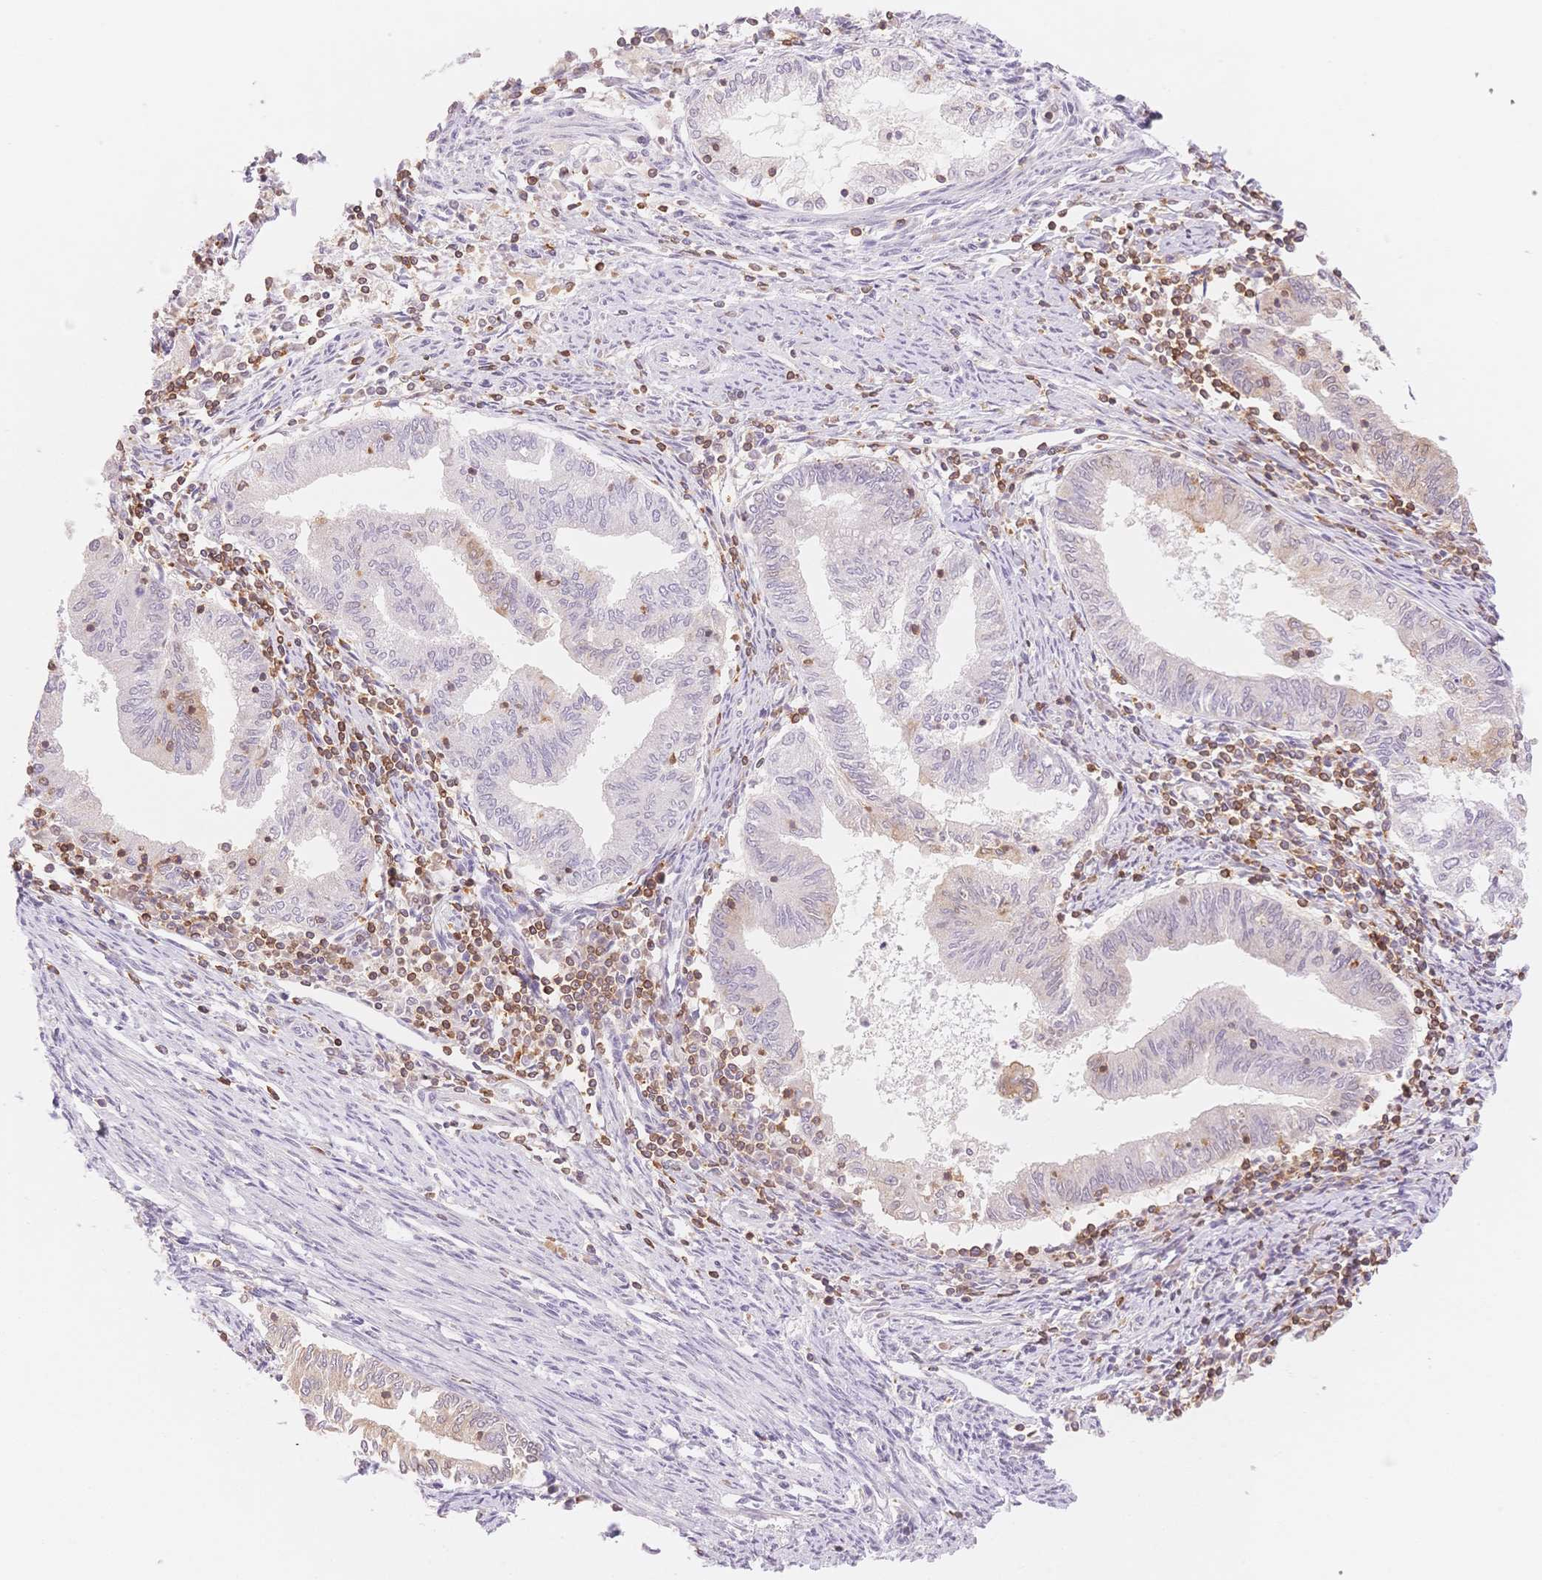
{"staining": {"intensity": "weak", "quantity": "<25%", "location": "cytoplasmic/membranous"}, "tissue": "endometrial cancer", "cell_type": "Tumor cells", "image_type": "cancer", "snomed": [{"axis": "morphology", "description": "Adenocarcinoma, NOS"}, {"axis": "topography", "description": "Endometrium"}], "caption": "Human endometrial cancer (adenocarcinoma) stained for a protein using IHC demonstrates no positivity in tumor cells.", "gene": "STK39", "patient": {"sex": "female", "age": 79}}